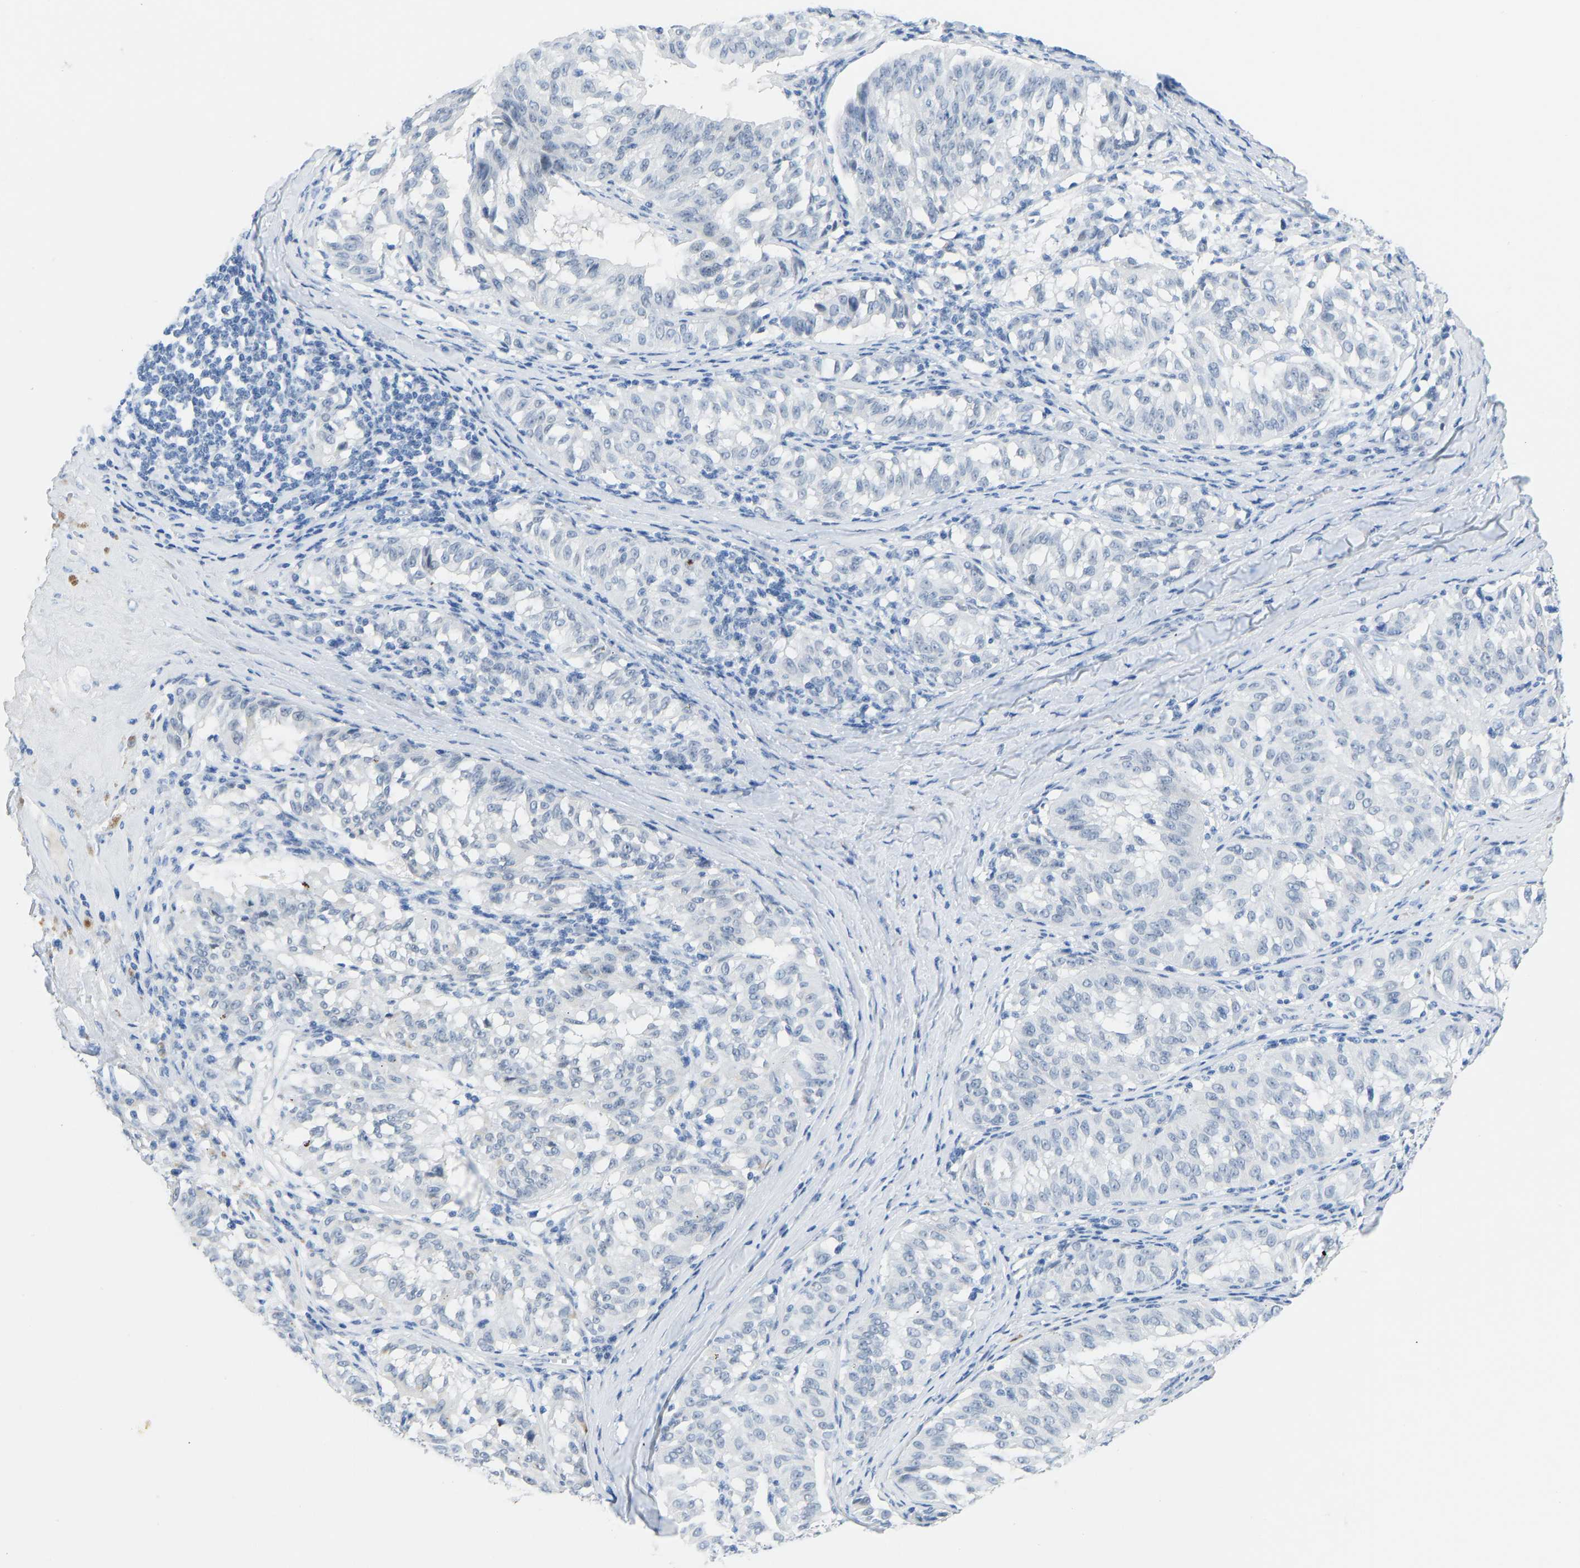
{"staining": {"intensity": "negative", "quantity": "none", "location": "none"}, "tissue": "melanoma", "cell_type": "Tumor cells", "image_type": "cancer", "snomed": [{"axis": "morphology", "description": "Malignant melanoma, NOS"}, {"axis": "topography", "description": "Skin"}], "caption": "Melanoma stained for a protein using immunohistochemistry (IHC) reveals no staining tumor cells.", "gene": "TXNDC2", "patient": {"sex": "female", "age": 72}}